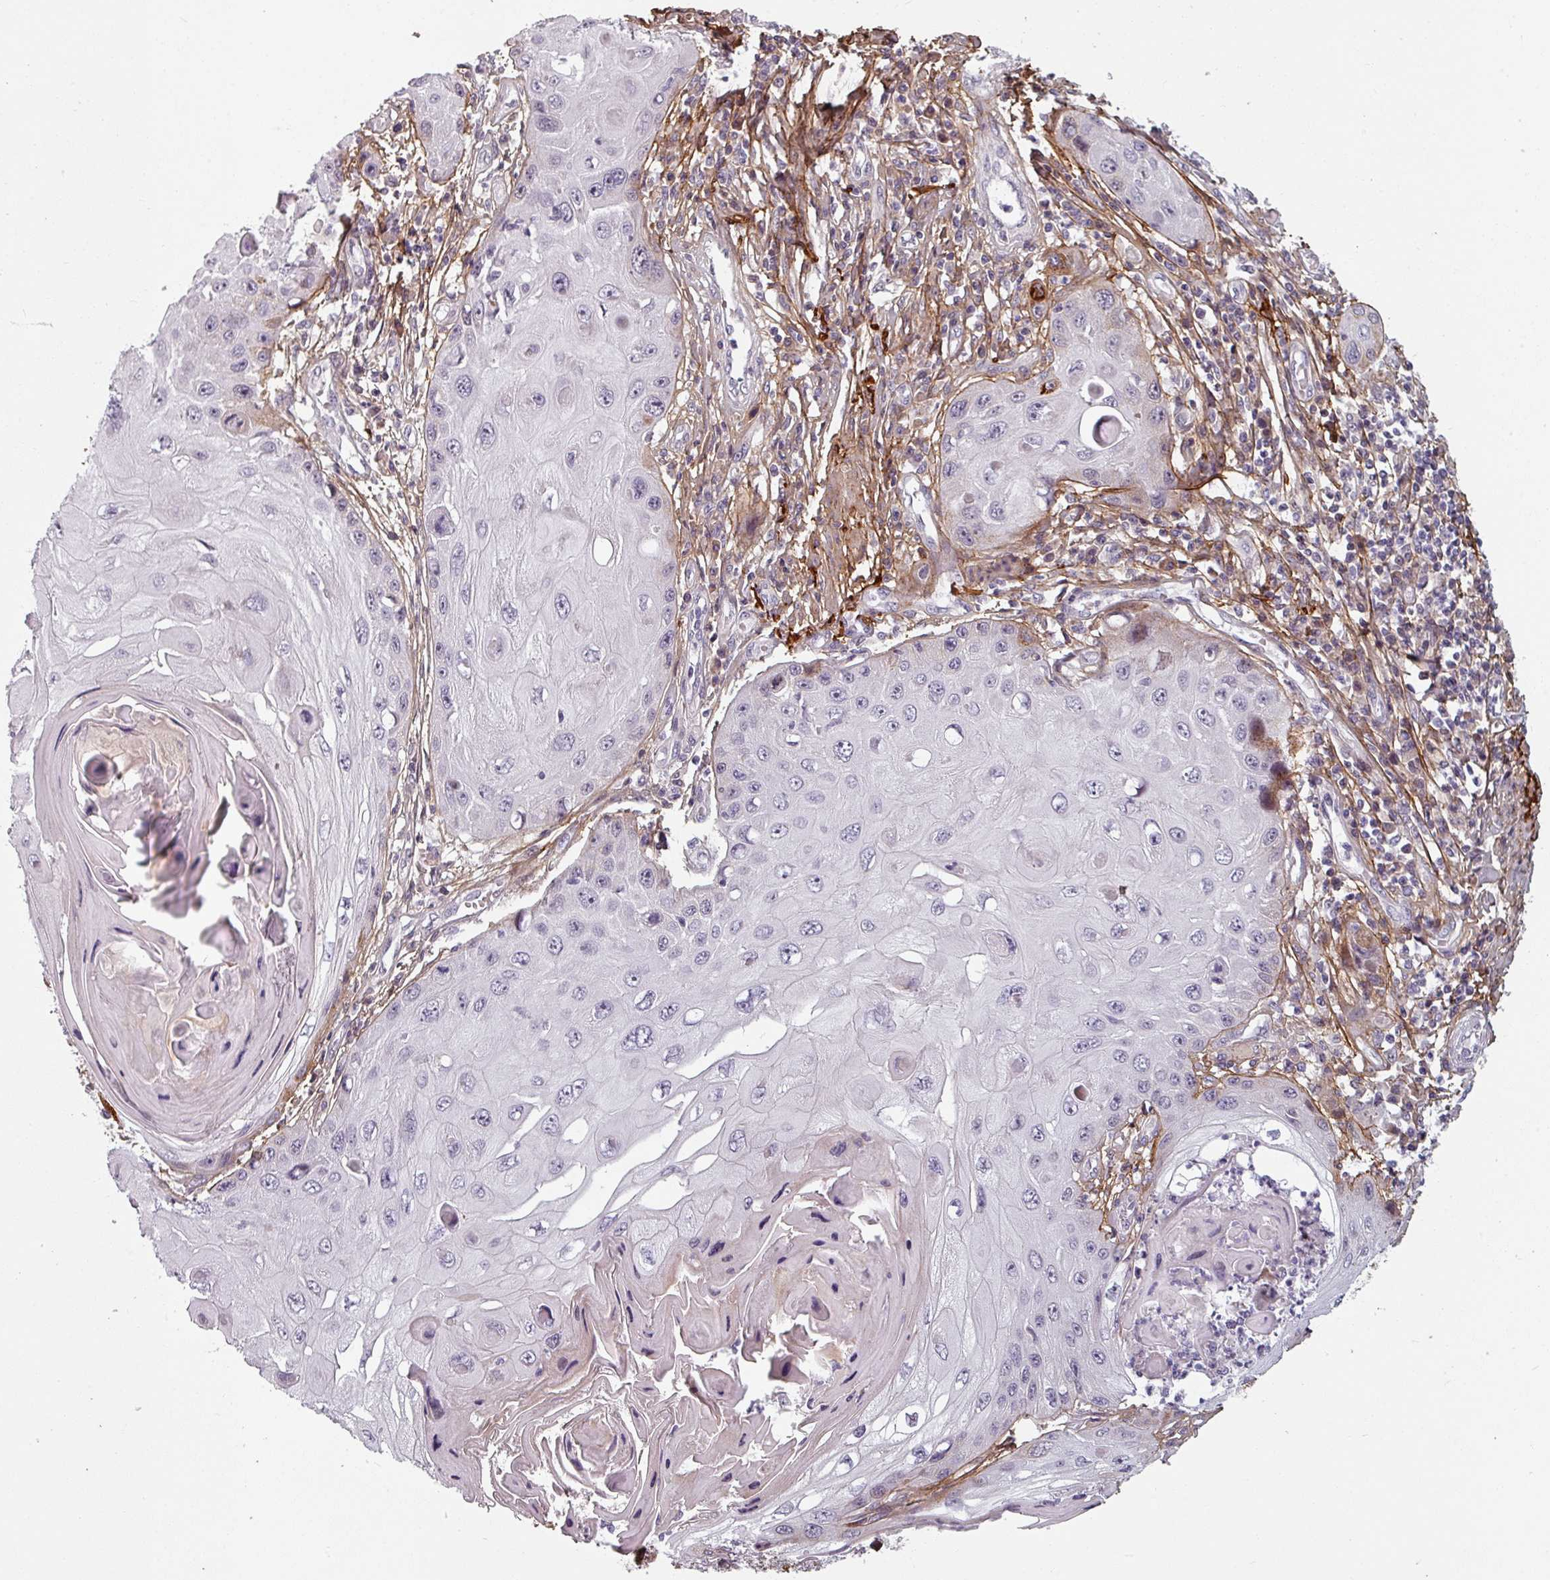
{"staining": {"intensity": "negative", "quantity": "none", "location": "none"}, "tissue": "skin cancer", "cell_type": "Tumor cells", "image_type": "cancer", "snomed": [{"axis": "morphology", "description": "Squamous cell carcinoma, NOS"}, {"axis": "topography", "description": "Skin"}, {"axis": "topography", "description": "Vulva"}], "caption": "A photomicrograph of skin cancer stained for a protein shows no brown staining in tumor cells. (DAB immunohistochemistry with hematoxylin counter stain).", "gene": "CYB5RL", "patient": {"sex": "female", "age": 44}}